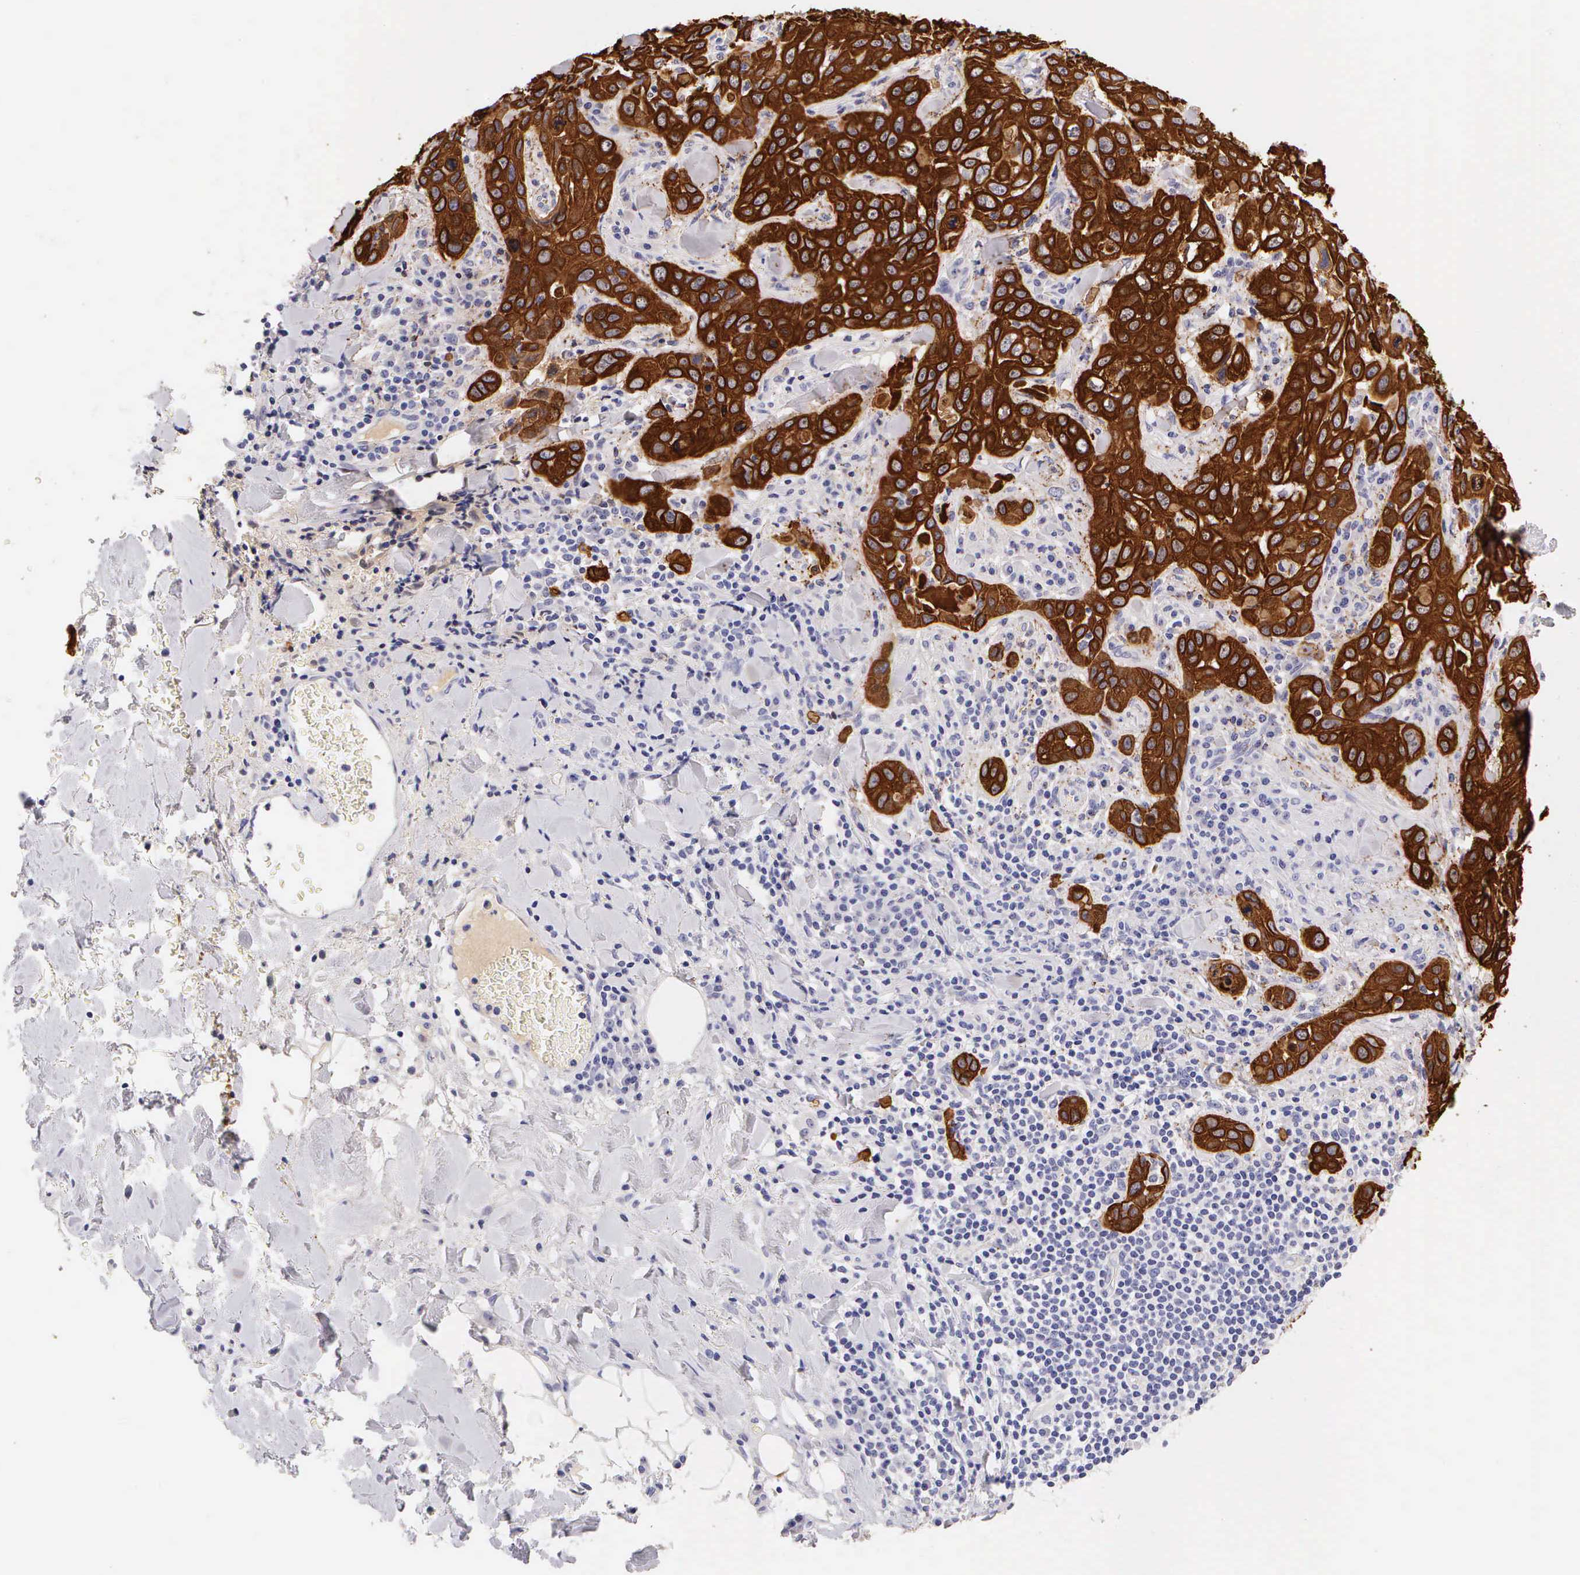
{"staining": {"intensity": "strong", "quantity": ">75%", "location": "cytoplasmic/membranous"}, "tissue": "skin cancer", "cell_type": "Tumor cells", "image_type": "cancer", "snomed": [{"axis": "morphology", "description": "Squamous cell carcinoma, NOS"}, {"axis": "topography", "description": "Skin"}], "caption": "Immunohistochemistry (IHC) of skin squamous cell carcinoma reveals high levels of strong cytoplasmic/membranous staining in about >75% of tumor cells. The staining was performed using DAB (3,3'-diaminobenzidine) to visualize the protein expression in brown, while the nuclei were stained in blue with hematoxylin (Magnification: 20x).", "gene": "KRT17", "patient": {"sex": "male", "age": 84}}